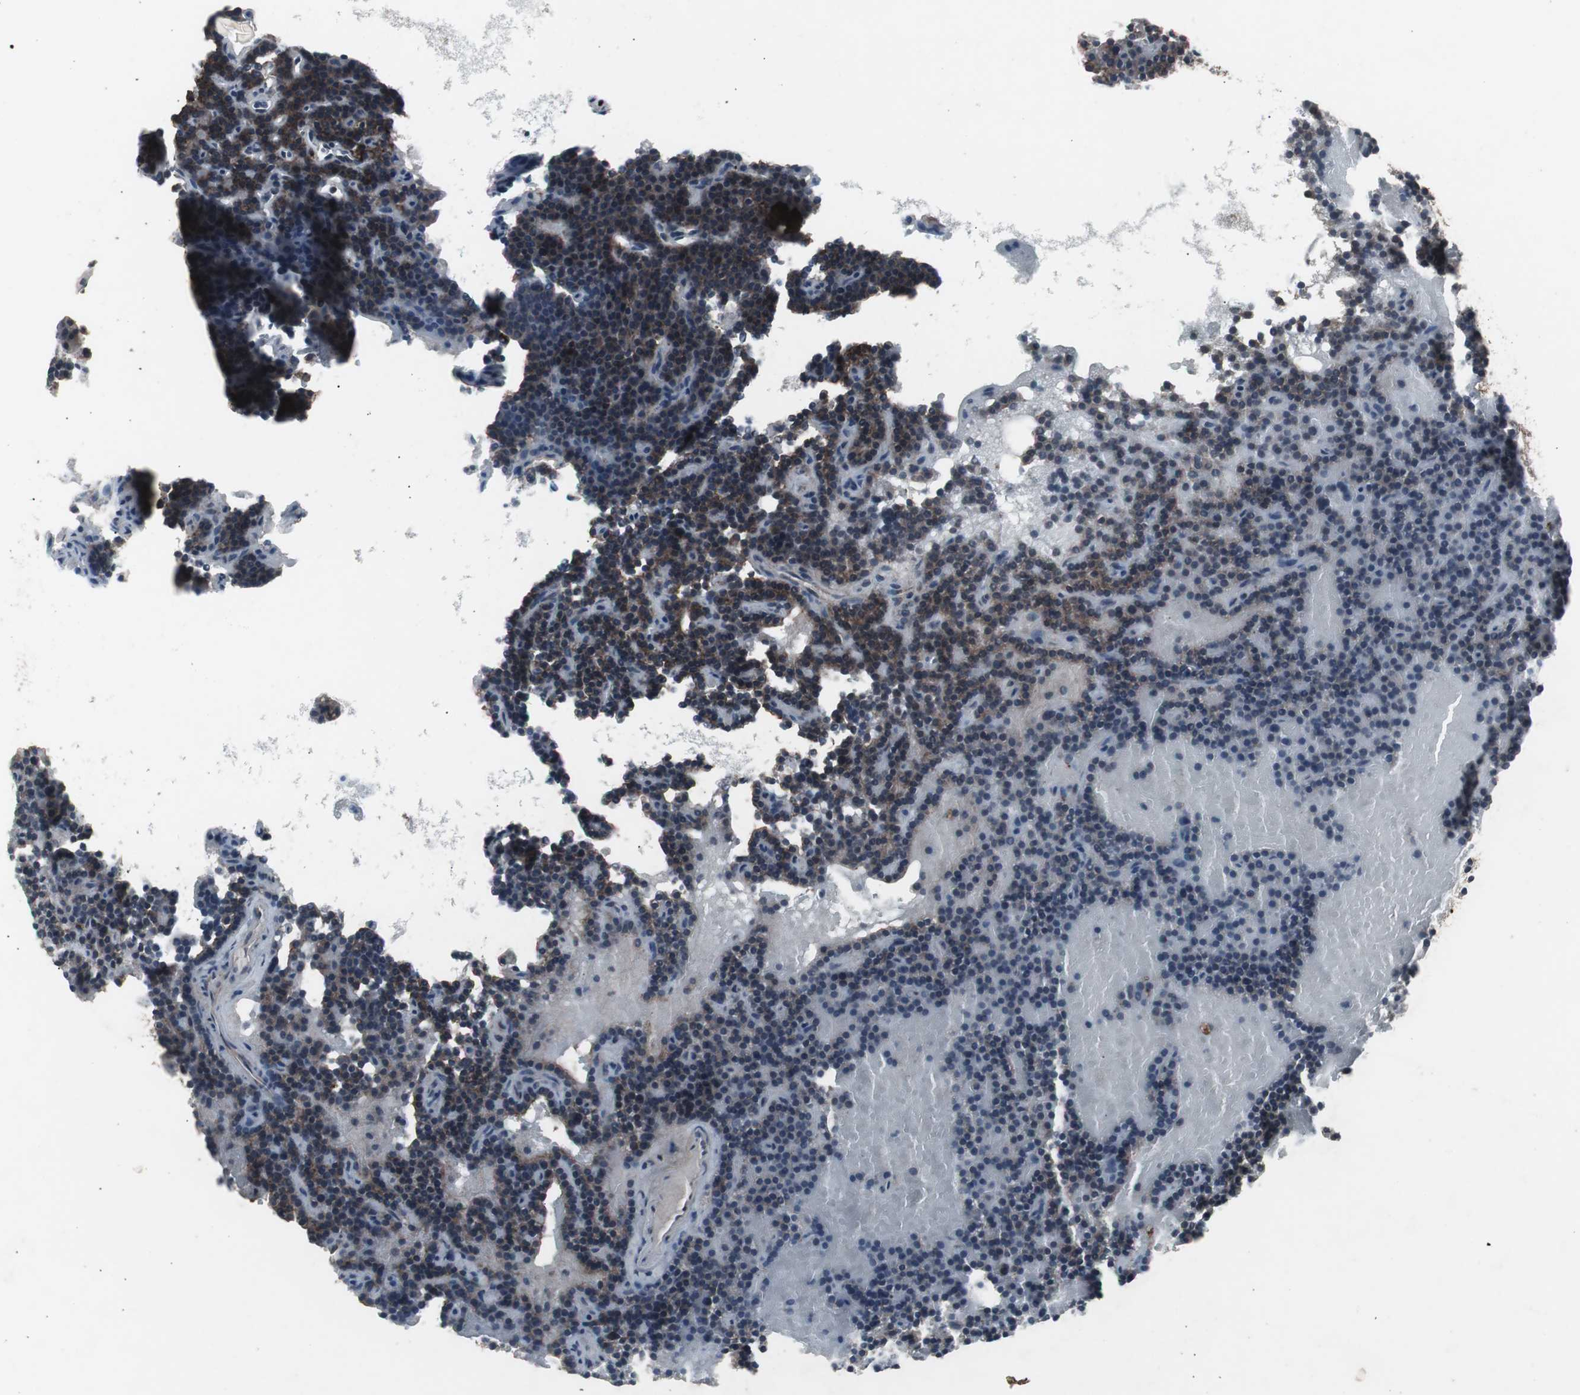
{"staining": {"intensity": "moderate", "quantity": "25%-75%", "location": "cytoplasmic/membranous"}, "tissue": "parathyroid gland", "cell_type": "Glandular cells", "image_type": "normal", "snomed": [{"axis": "morphology", "description": "Normal tissue, NOS"}, {"axis": "topography", "description": "Parathyroid gland"}], "caption": "A micrograph of parathyroid gland stained for a protein displays moderate cytoplasmic/membranous brown staining in glandular cells.", "gene": "SSTR2", "patient": {"sex": "male", "age": 66}}